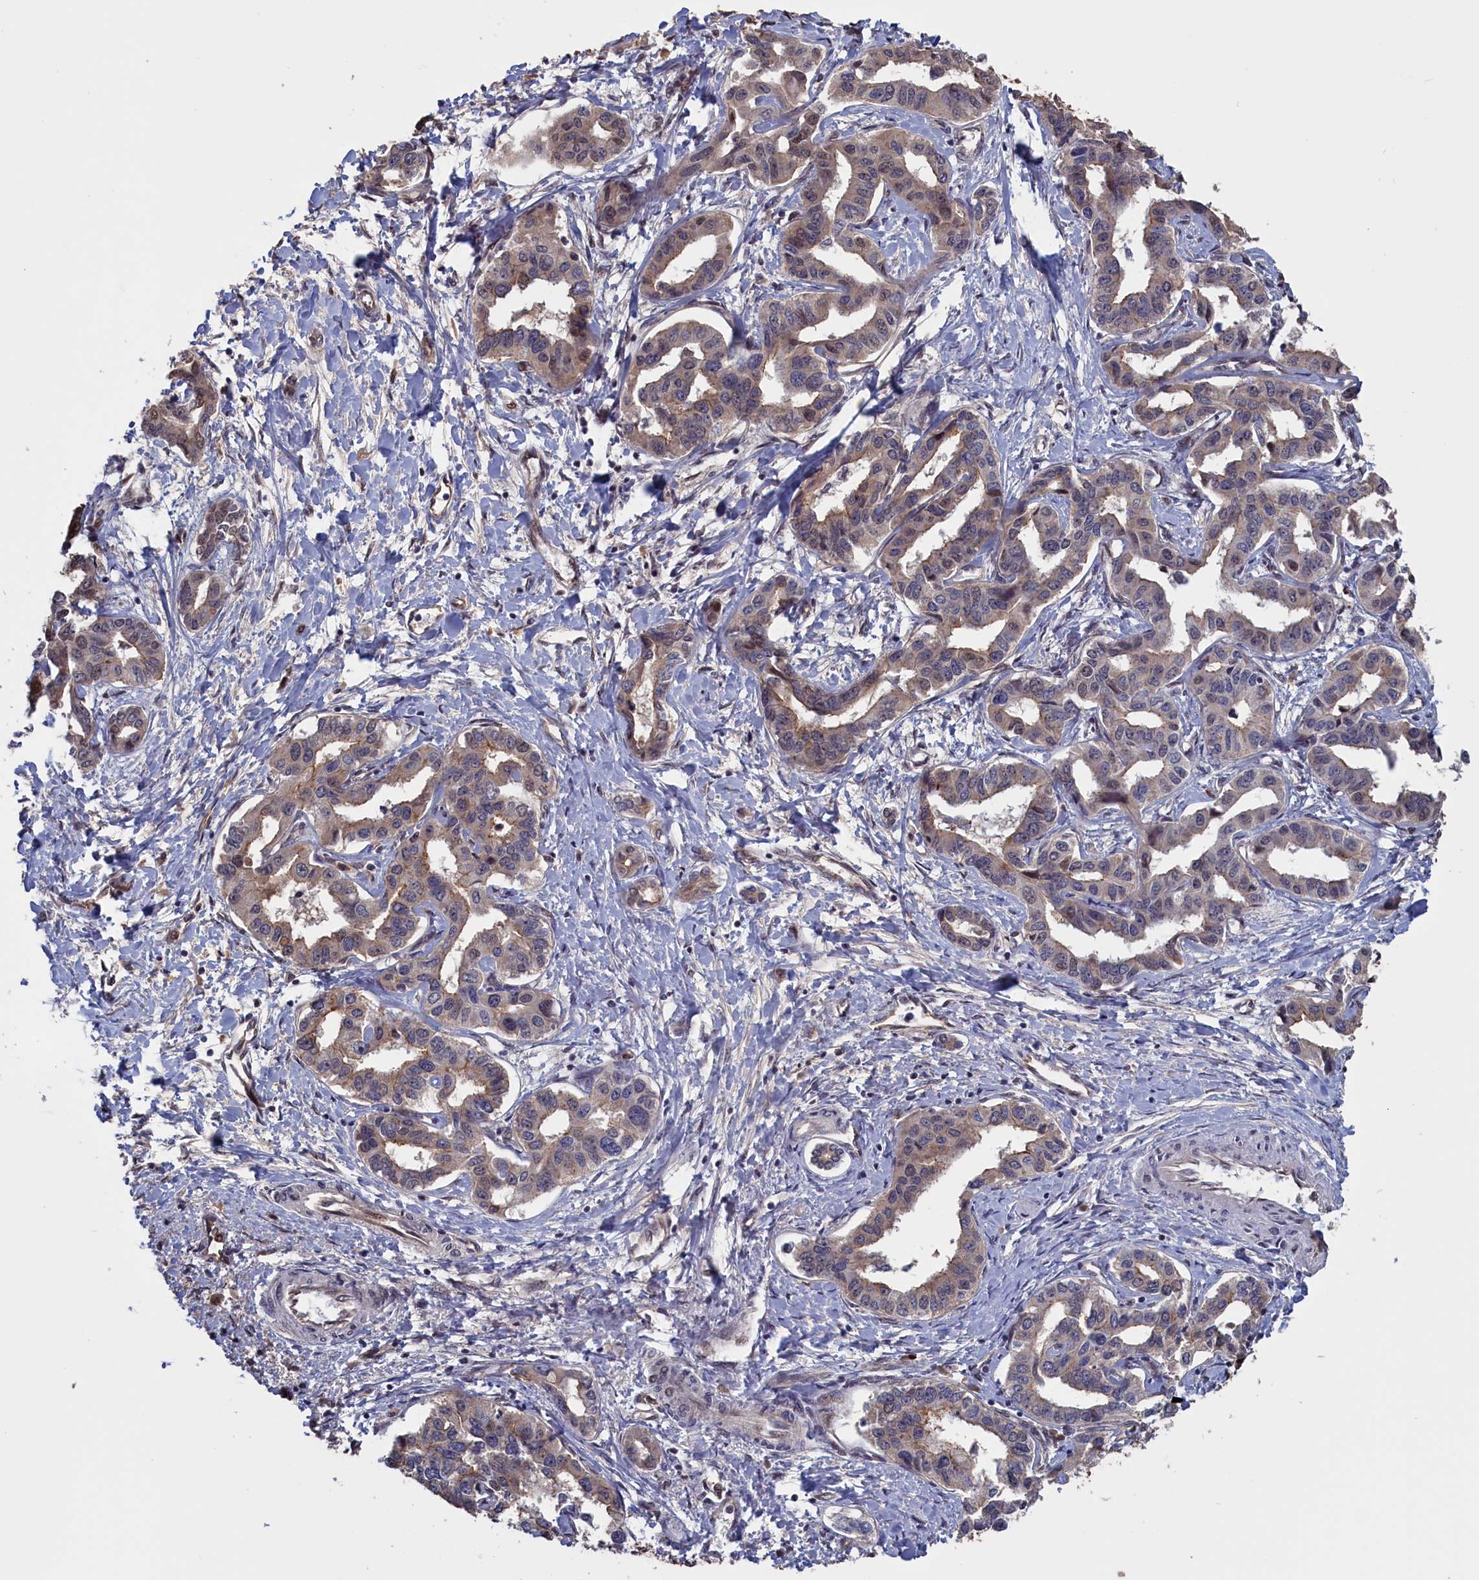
{"staining": {"intensity": "weak", "quantity": "25%-75%", "location": "cytoplasmic/membranous"}, "tissue": "liver cancer", "cell_type": "Tumor cells", "image_type": "cancer", "snomed": [{"axis": "morphology", "description": "Cholangiocarcinoma"}, {"axis": "topography", "description": "Liver"}], "caption": "A low amount of weak cytoplasmic/membranous positivity is present in approximately 25%-75% of tumor cells in liver cancer (cholangiocarcinoma) tissue.", "gene": "PLP2", "patient": {"sex": "male", "age": 59}}